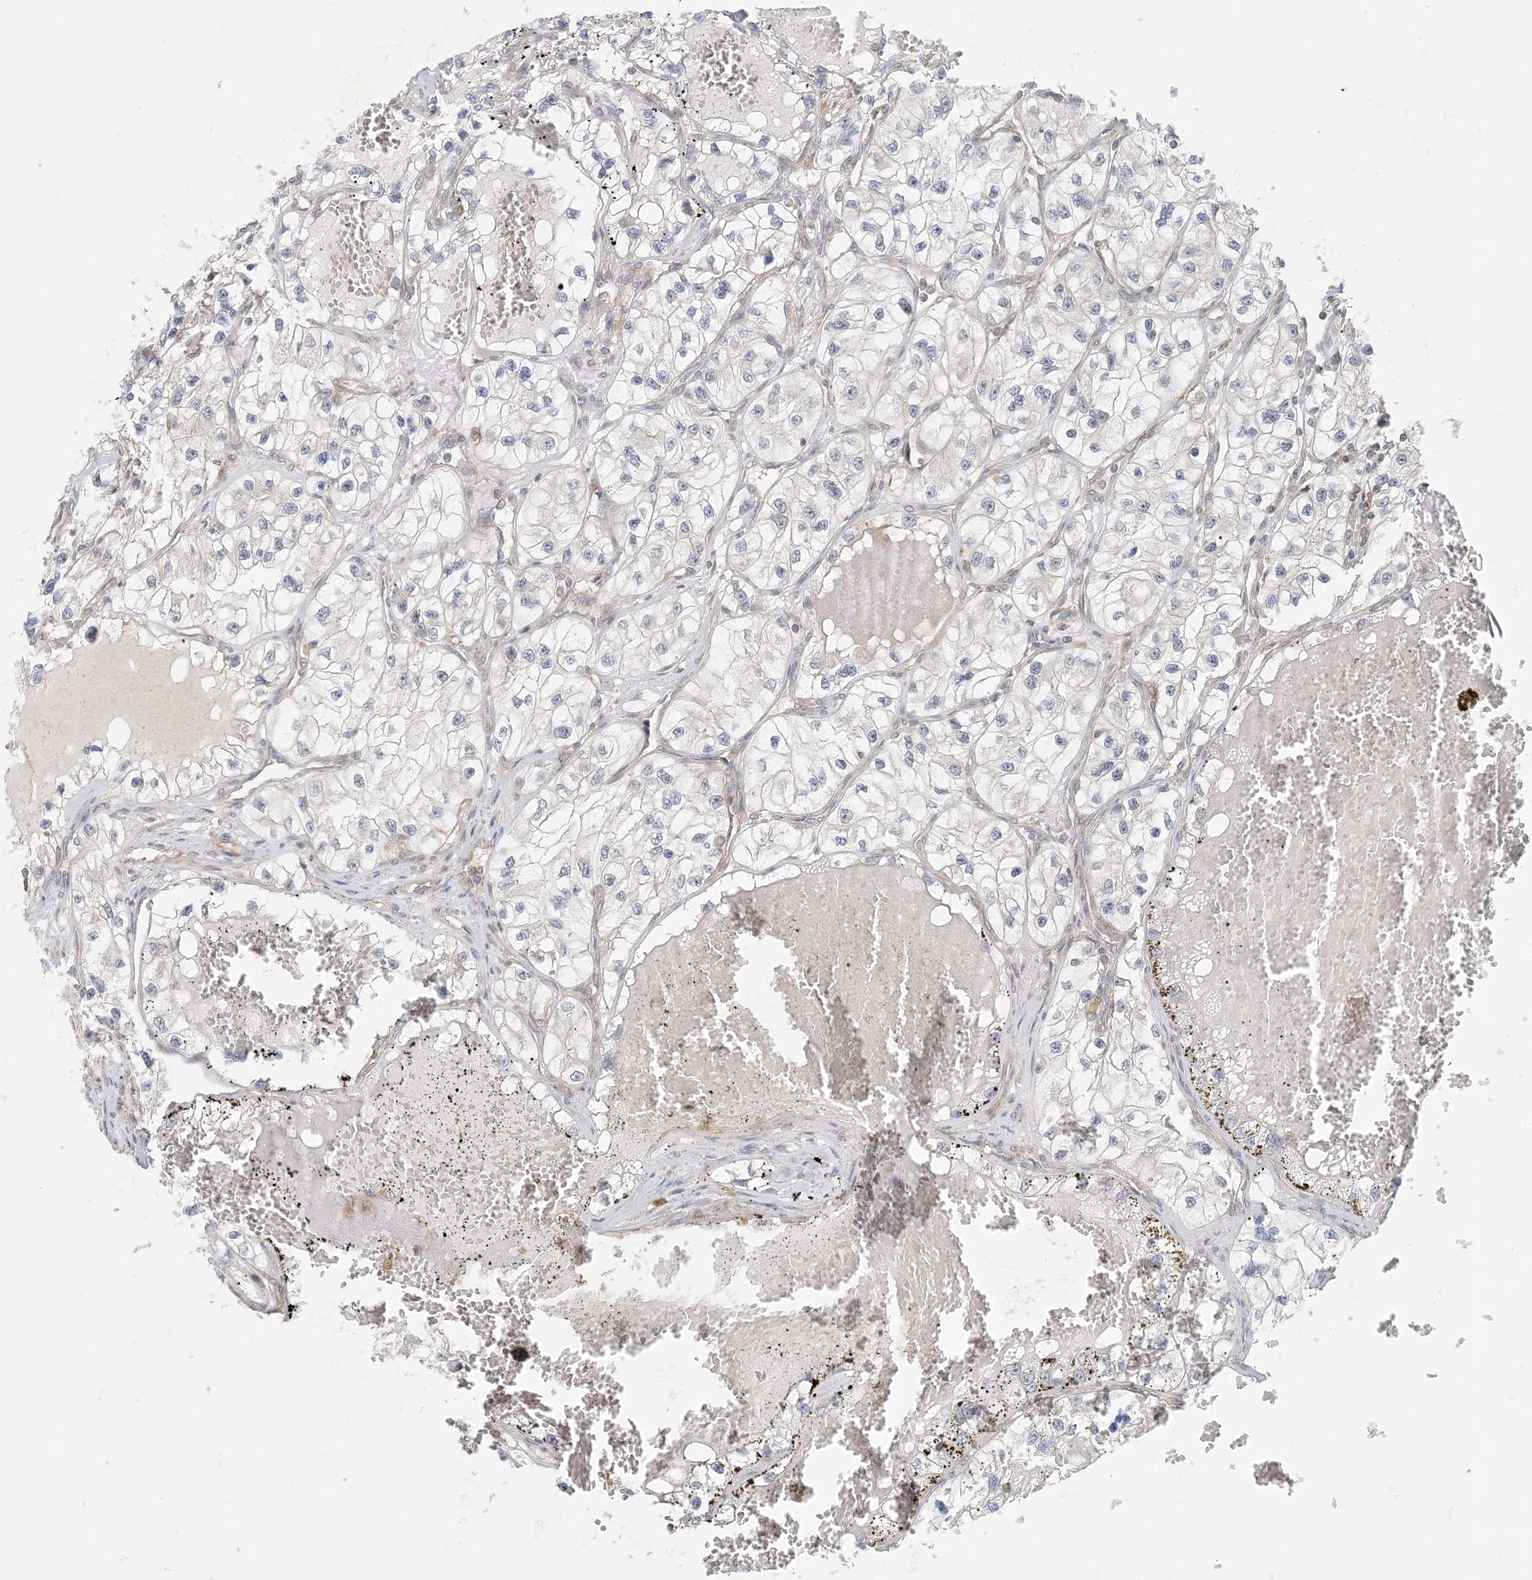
{"staining": {"intensity": "negative", "quantity": "none", "location": "none"}, "tissue": "renal cancer", "cell_type": "Tumor cells", "image_type": "cancer", "snomed": [{"axis": "morphology", "description": "Adenocarcinoma, NOS"}, {"axis": "topography", "description": "Kidney"}], "caption": "Tumor cells show no significant expression in renal cancer (adenocarcinoma). (DAB IHC visualized using brightfield microscopy, high magnification).", "gene": "OBI1", "patient": {"sex": "female", "age": 57}}